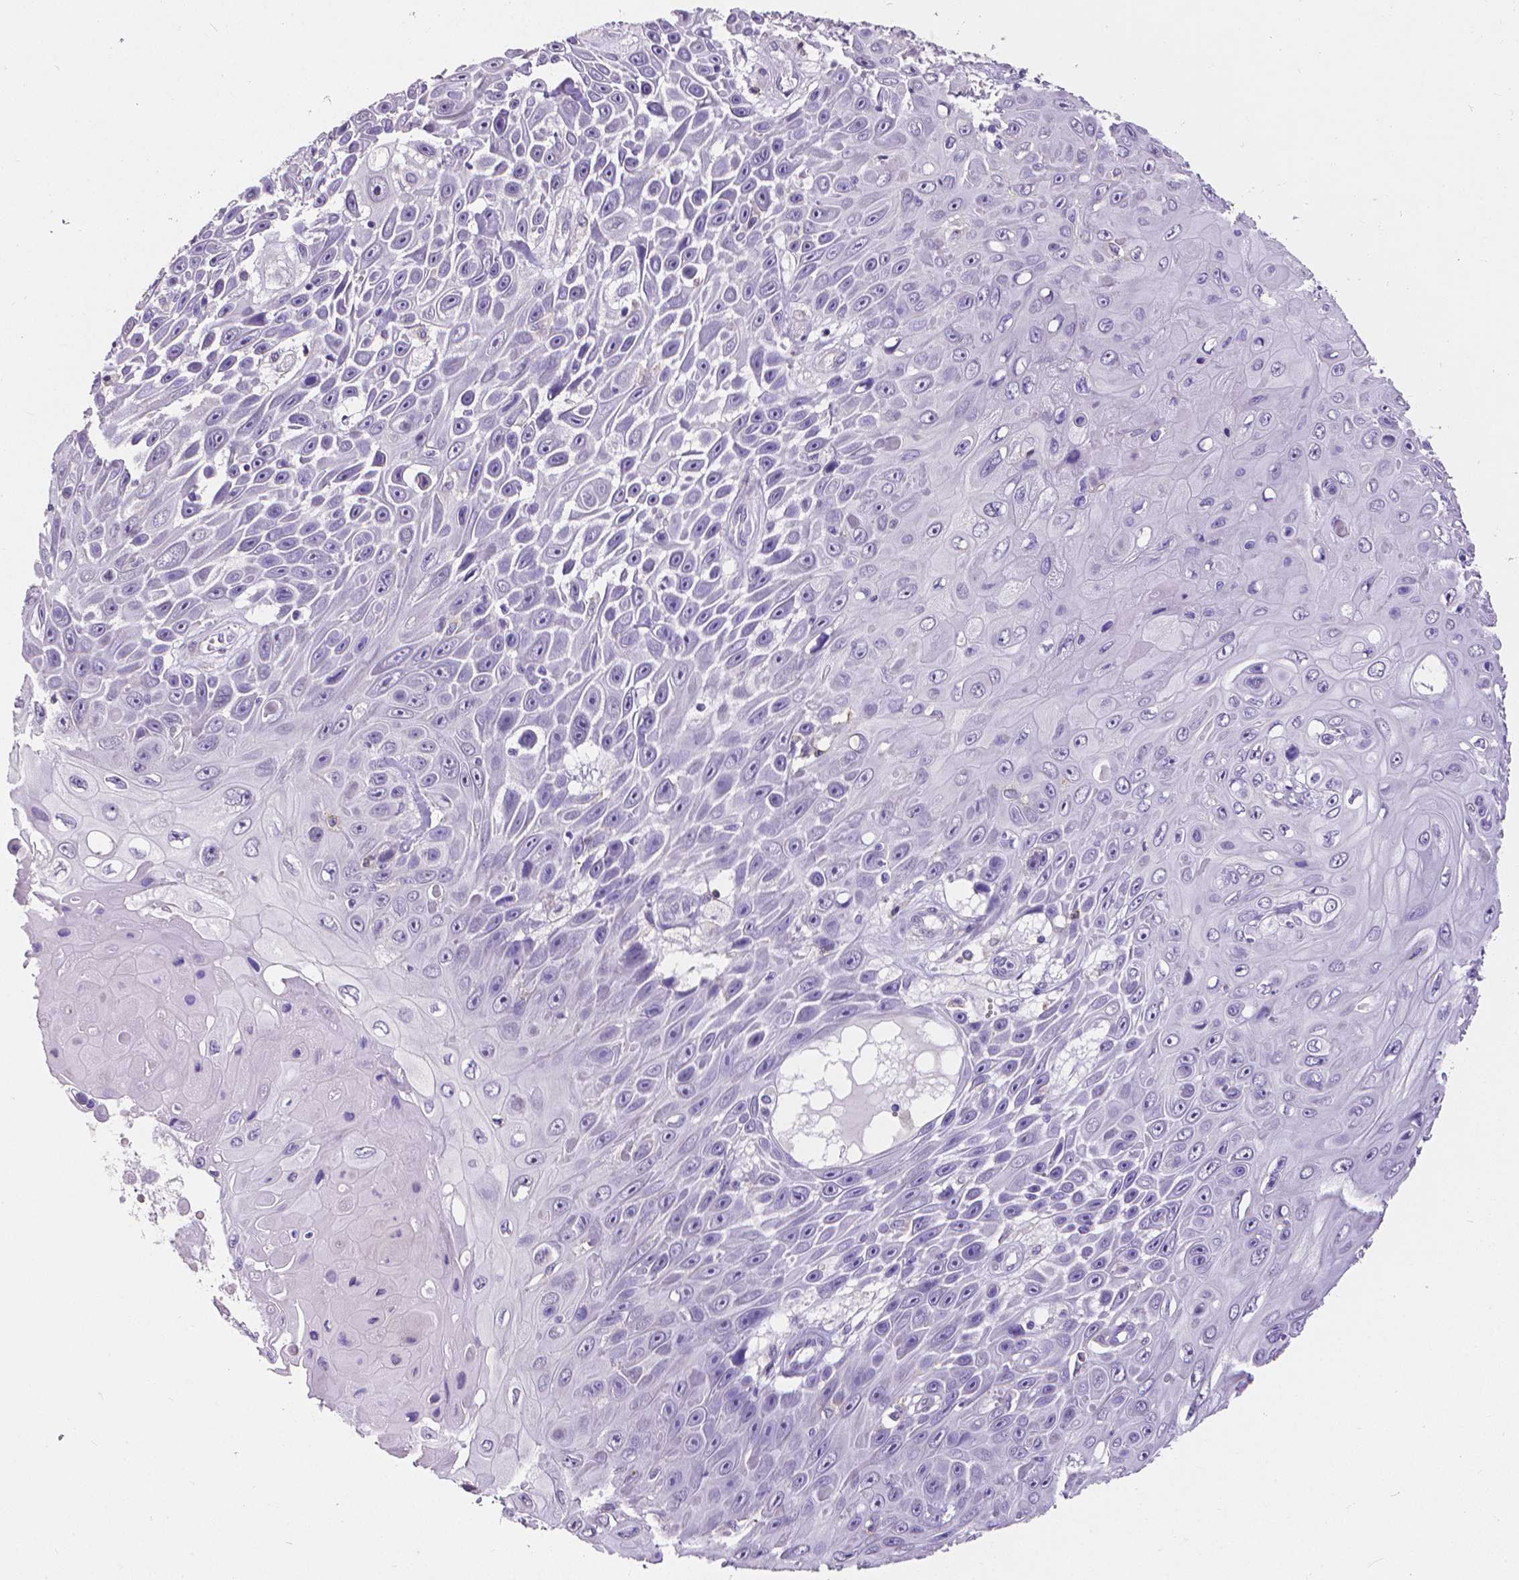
{"staining": {"intensity": "negative", "quantity": "none", "location": "none"}, "tissue": "skin cancer", "cell_type": "Tumor cells", "image_type": "cancer", "snomed": [{"axis": "morphology", "description": "Squamous cell carcinoma, NOS"}, {"axis": "topography", "description": "Skin"}], "caption": "The immunohistochemistry (IHC) histopathology image has no significant positivity in tumor cells of skin cancer tissue.", "gene": "CD4", "patient": {"sex": "male", "age": 82}}